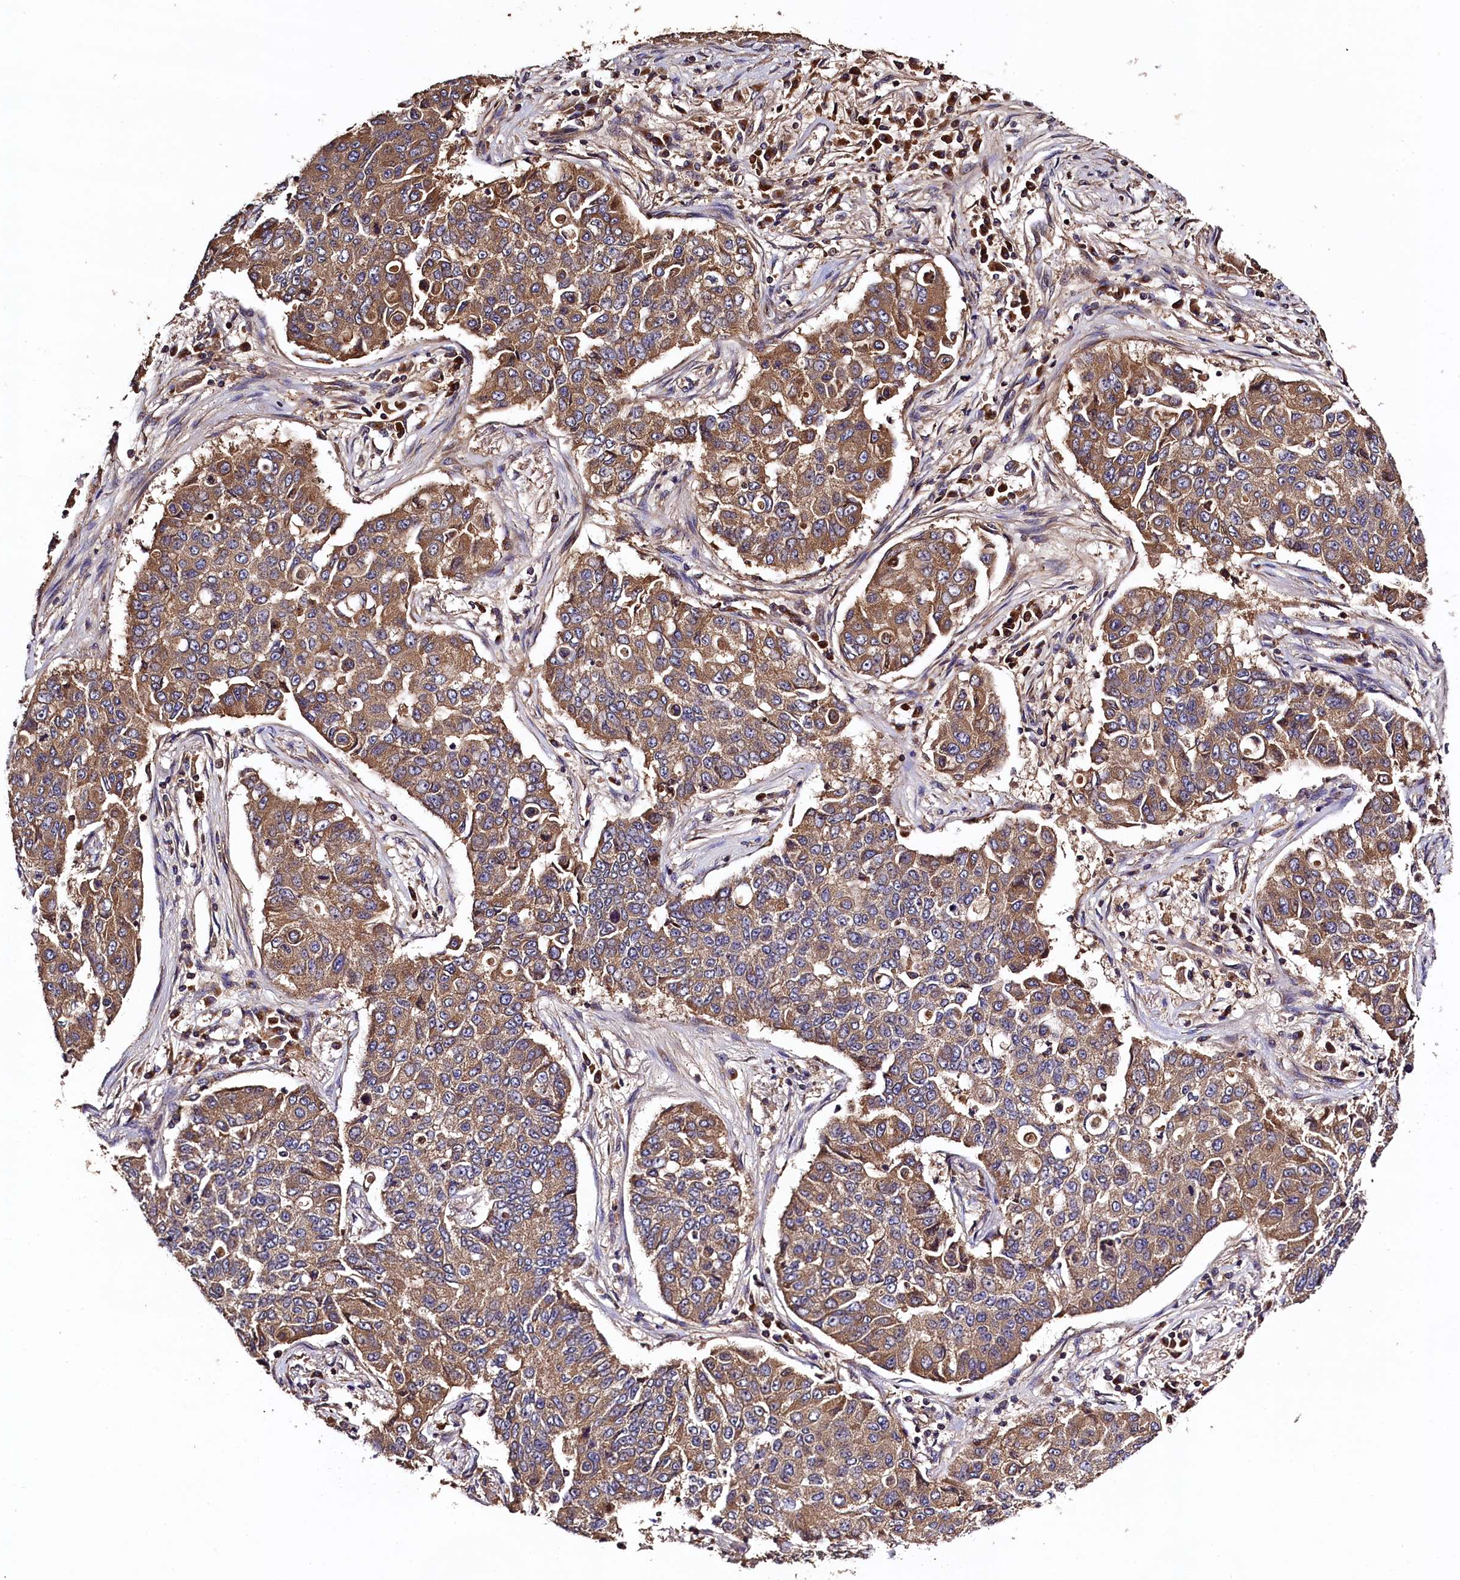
{"staining": {"intensity": "moderate", "quantity": ">75%", "location": "cytoplasmic/membranous"}, "tissue": "lung cancer", "cell_type": "Tumor cells", "image_type": "cancer", "snomed": [{"axis": "morphology", "description": "Squamous cell carcinoma, NOS"}, {"axis": "topography", "description": "Lung"}], "caption": "Tumor cells demonstrate medium levels of moderate cytoplasmic/membranous expression in approximately >75% of cells in squamous cell carcinoma (lung).", "gene": "KLC2", "patient": {"sex": "male", "age": 74}}